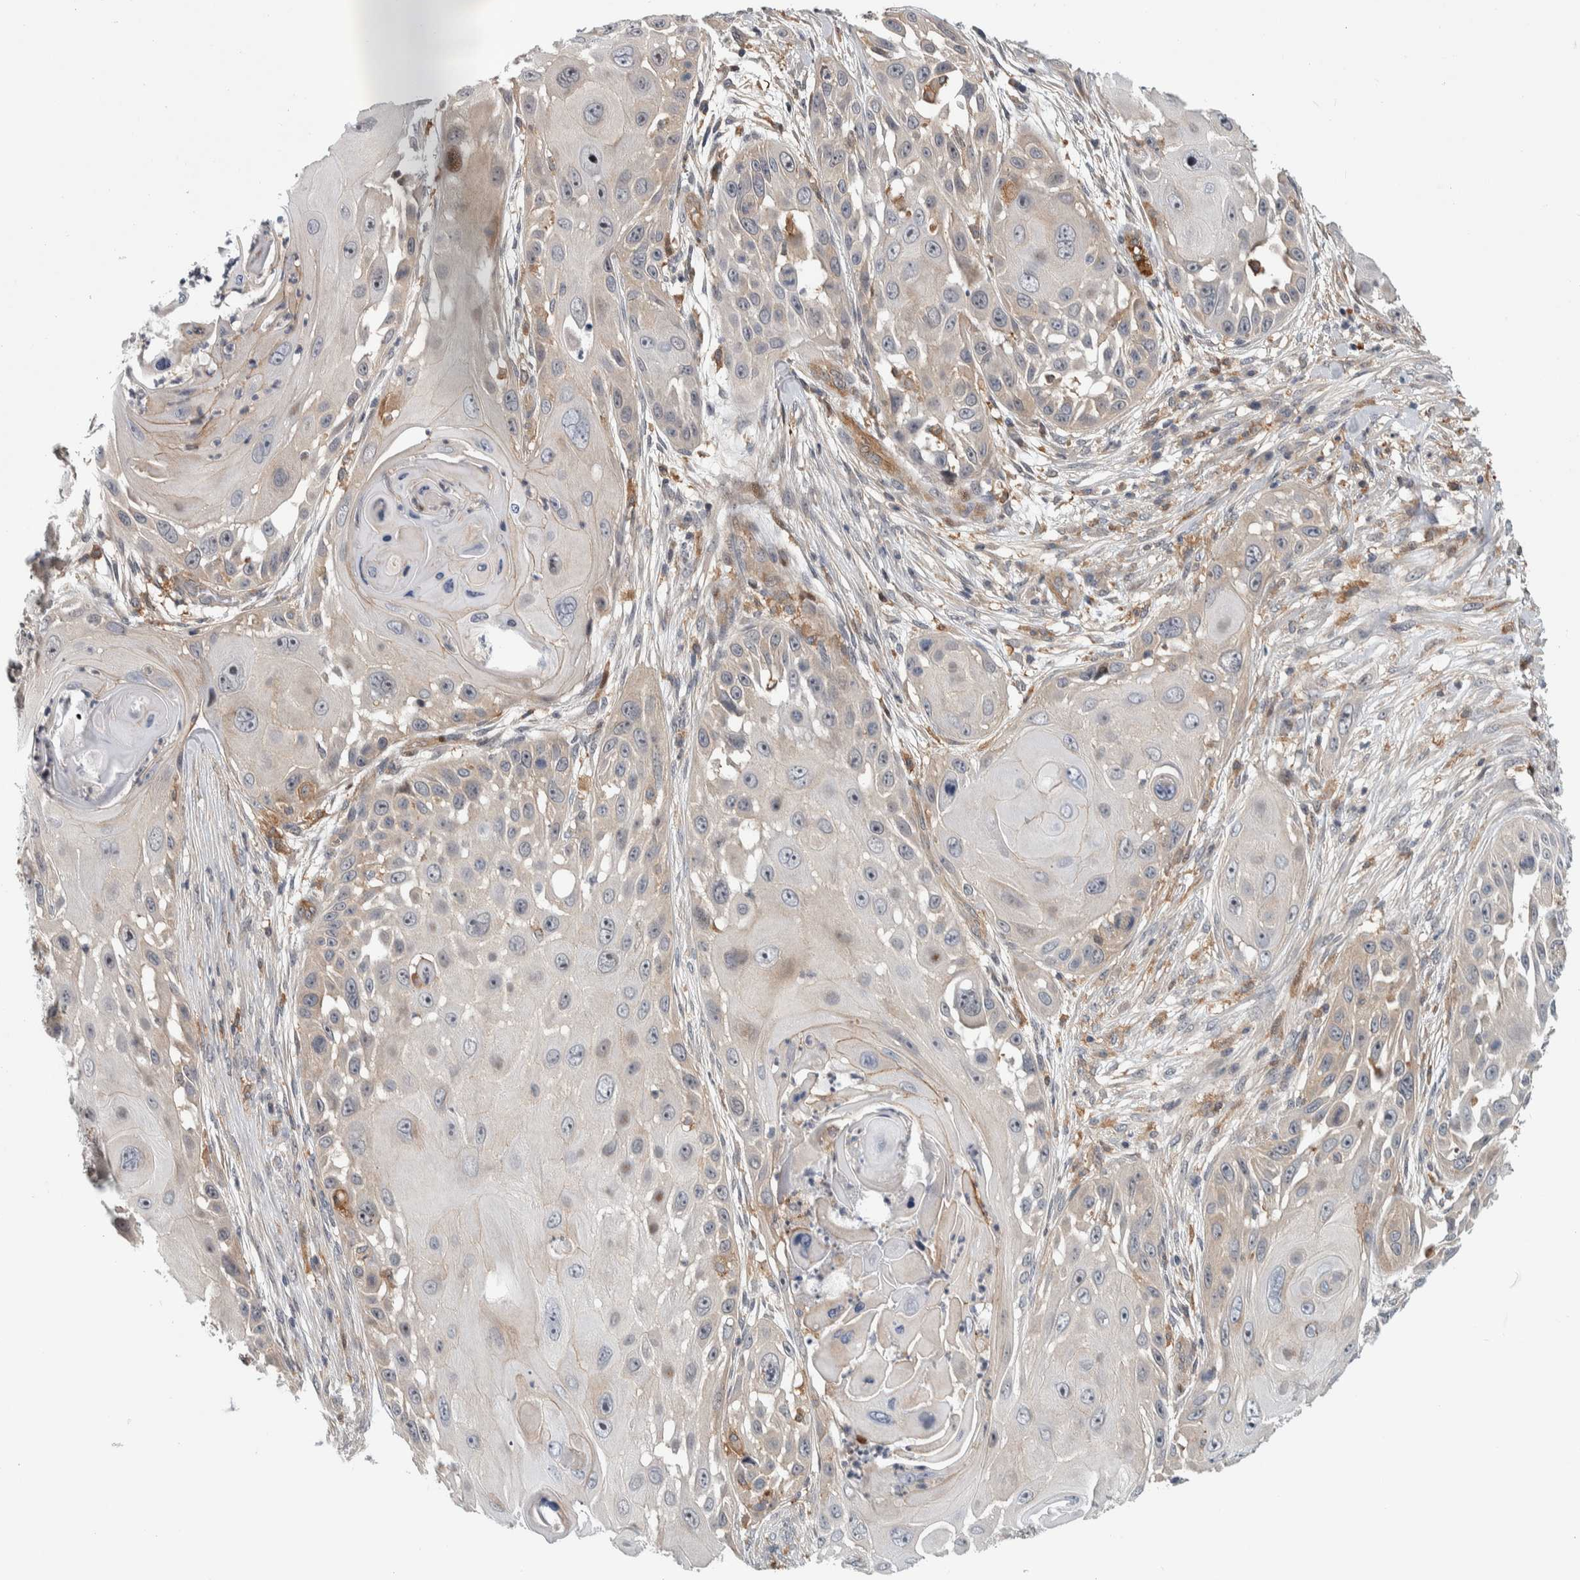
{"staining": {"intensity": "weak", "quantity": "<25%", "location": "cytoplasmic/membranous"}, "tissue": "skin cancer", "cell_type": "Tumor cells", "image_type": "cancer", "snomed": [{"axis": "morphology", "description": "Squamous cell carcinoma, NOS"}, {"axis": "topography", "description": "Skin"}], "caption": "This photomicrograph is of skin squamous cell carcinoma stained with immunohistochemistry to label a protein in brown with the nuclei are counter-stained blue. There is no expression in tumor cells.", "gene": "MSL1", "patient": {"sex": "female", "age": 44}}